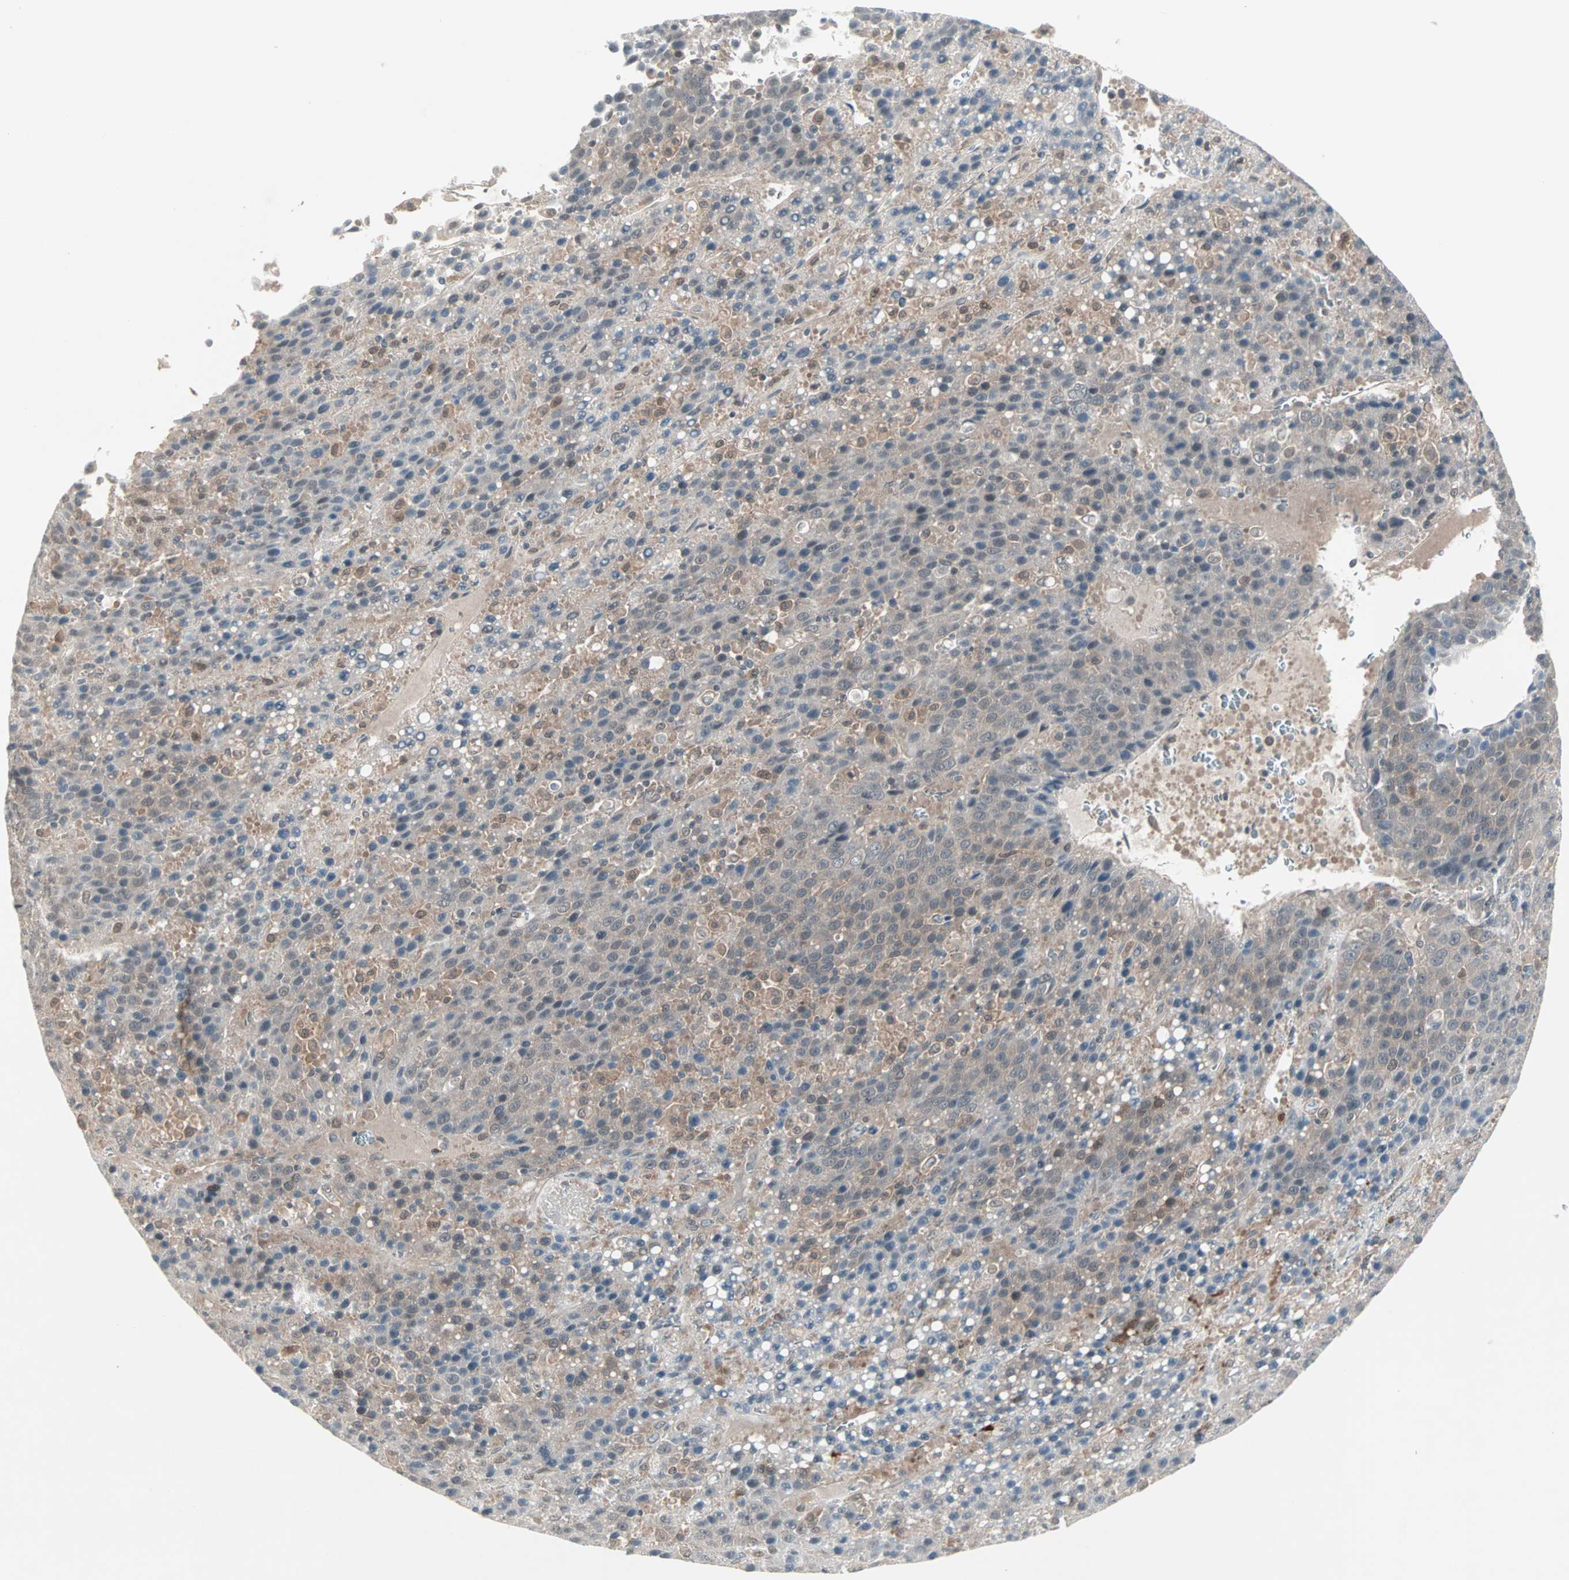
{"staining": {"intensity": "weak", "quantity": "25%-75%", "location": "cytoplasmic/membranous"}, "tissue": "liver cancer", "cell_type": "Tumor cells", "image_type": "cancer", "snomed": [{"axis": "morphology", "description": "Carcinoma, Hepatocellular, NOS"}, {"axis": "topography", "description": "Liver"}], "caption": "Hepatocellular carcinoma (liver) was stained to show a protein in brown. There is low levels of weak cytoplasmic/membranous expression in about 25%-75% of tumor cells.", "gene": "PTPA", "patient": {"sex": "female", "age": 53}}